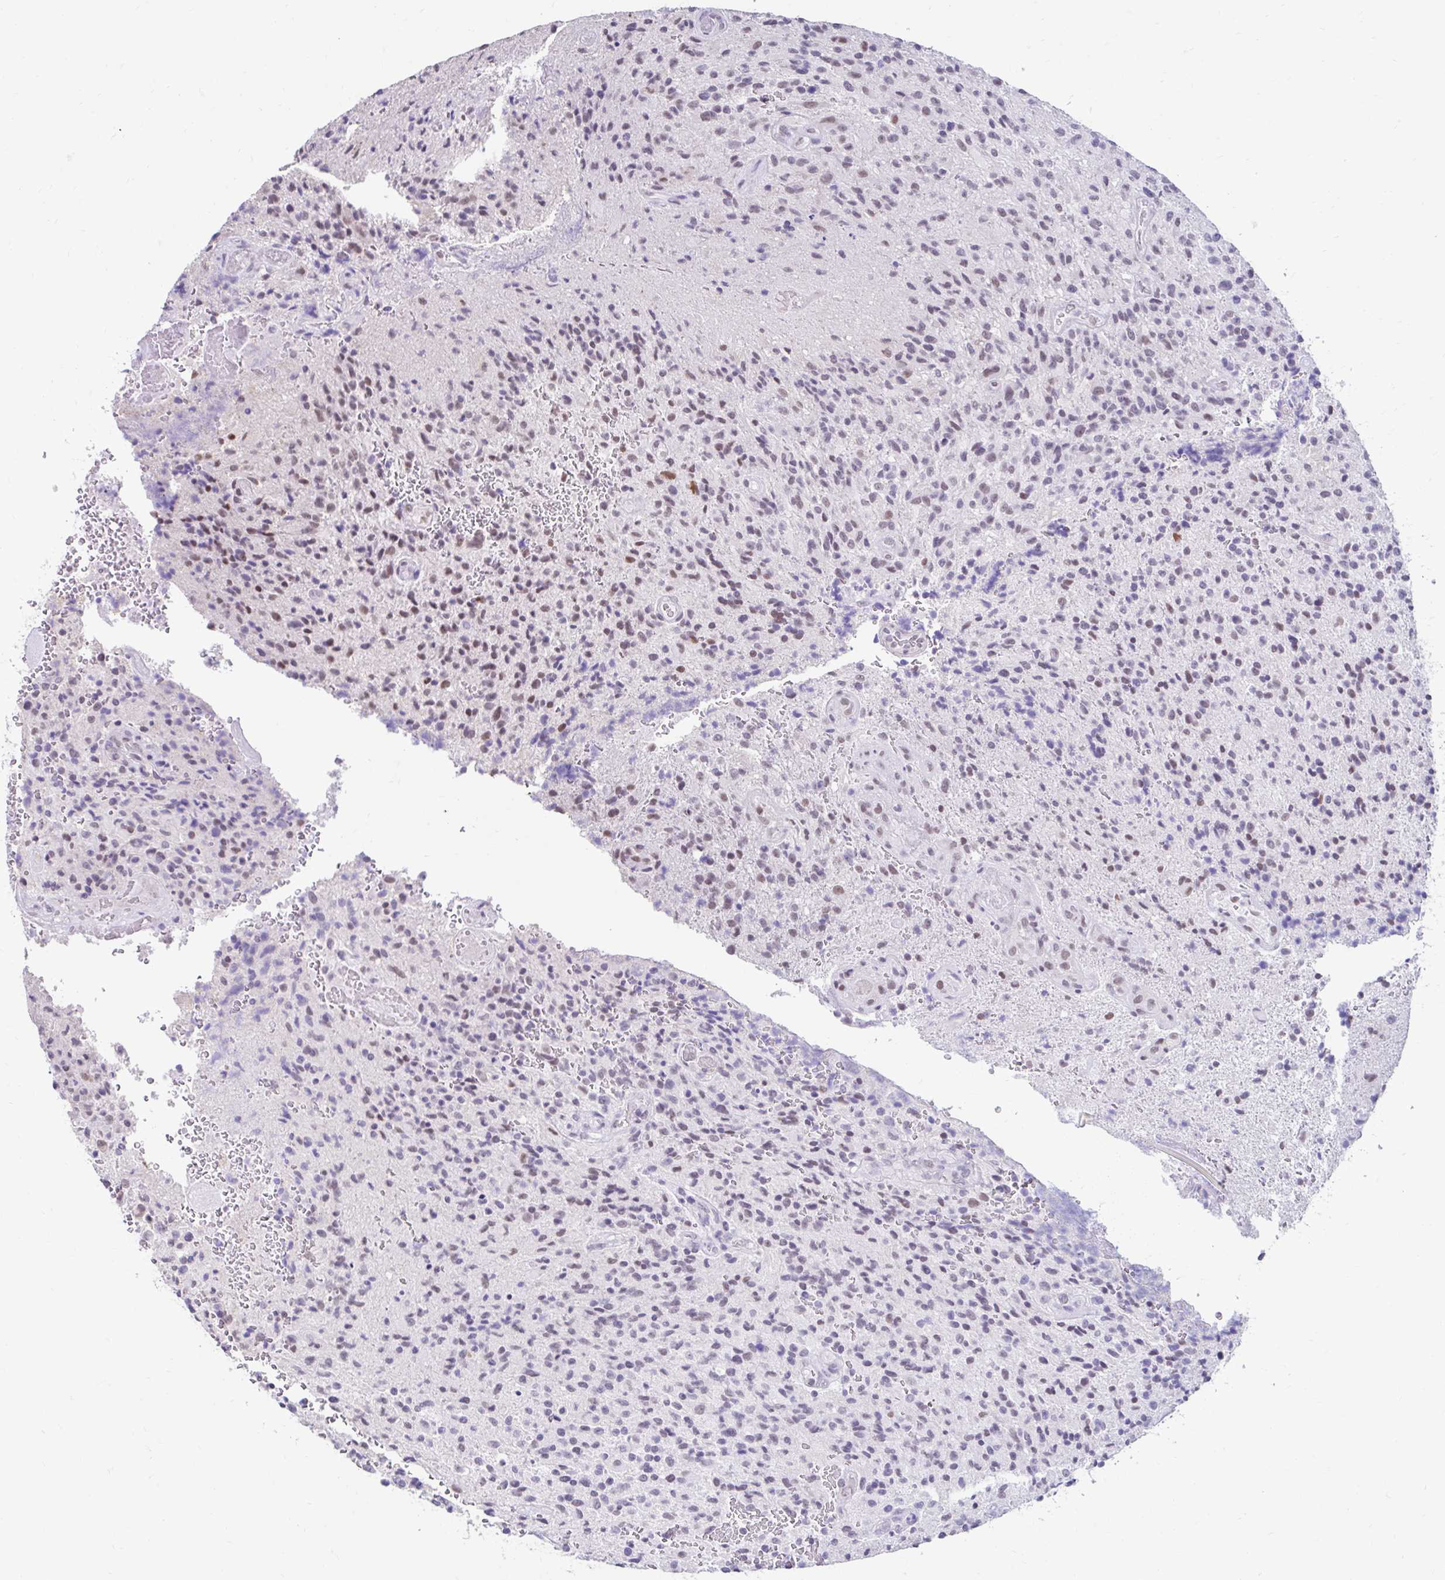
{"staining": {"intensity": "moderate", "quantity": "<25%", "location": "nuclear"}, "tissue": "glioma", "cell_type": "Tumor cells", "image_type": "cancer", "snomed": [{"axis": "morphology", "description": "Normal tissue, NOS"}, {"axis": "morphology", "description": "Glioma, malignant, High grade"}, {"axis": "topography", "description": "Cerebral cortex"}], "caption": "There is low levels of moderate nuclear expression in tumor cells of malignant glioma (high-grade), as demonstrated by immunohistochemical staining (brown color).", "gene": "DCAF17", "patient": {"sex": "male", "age": 56}}